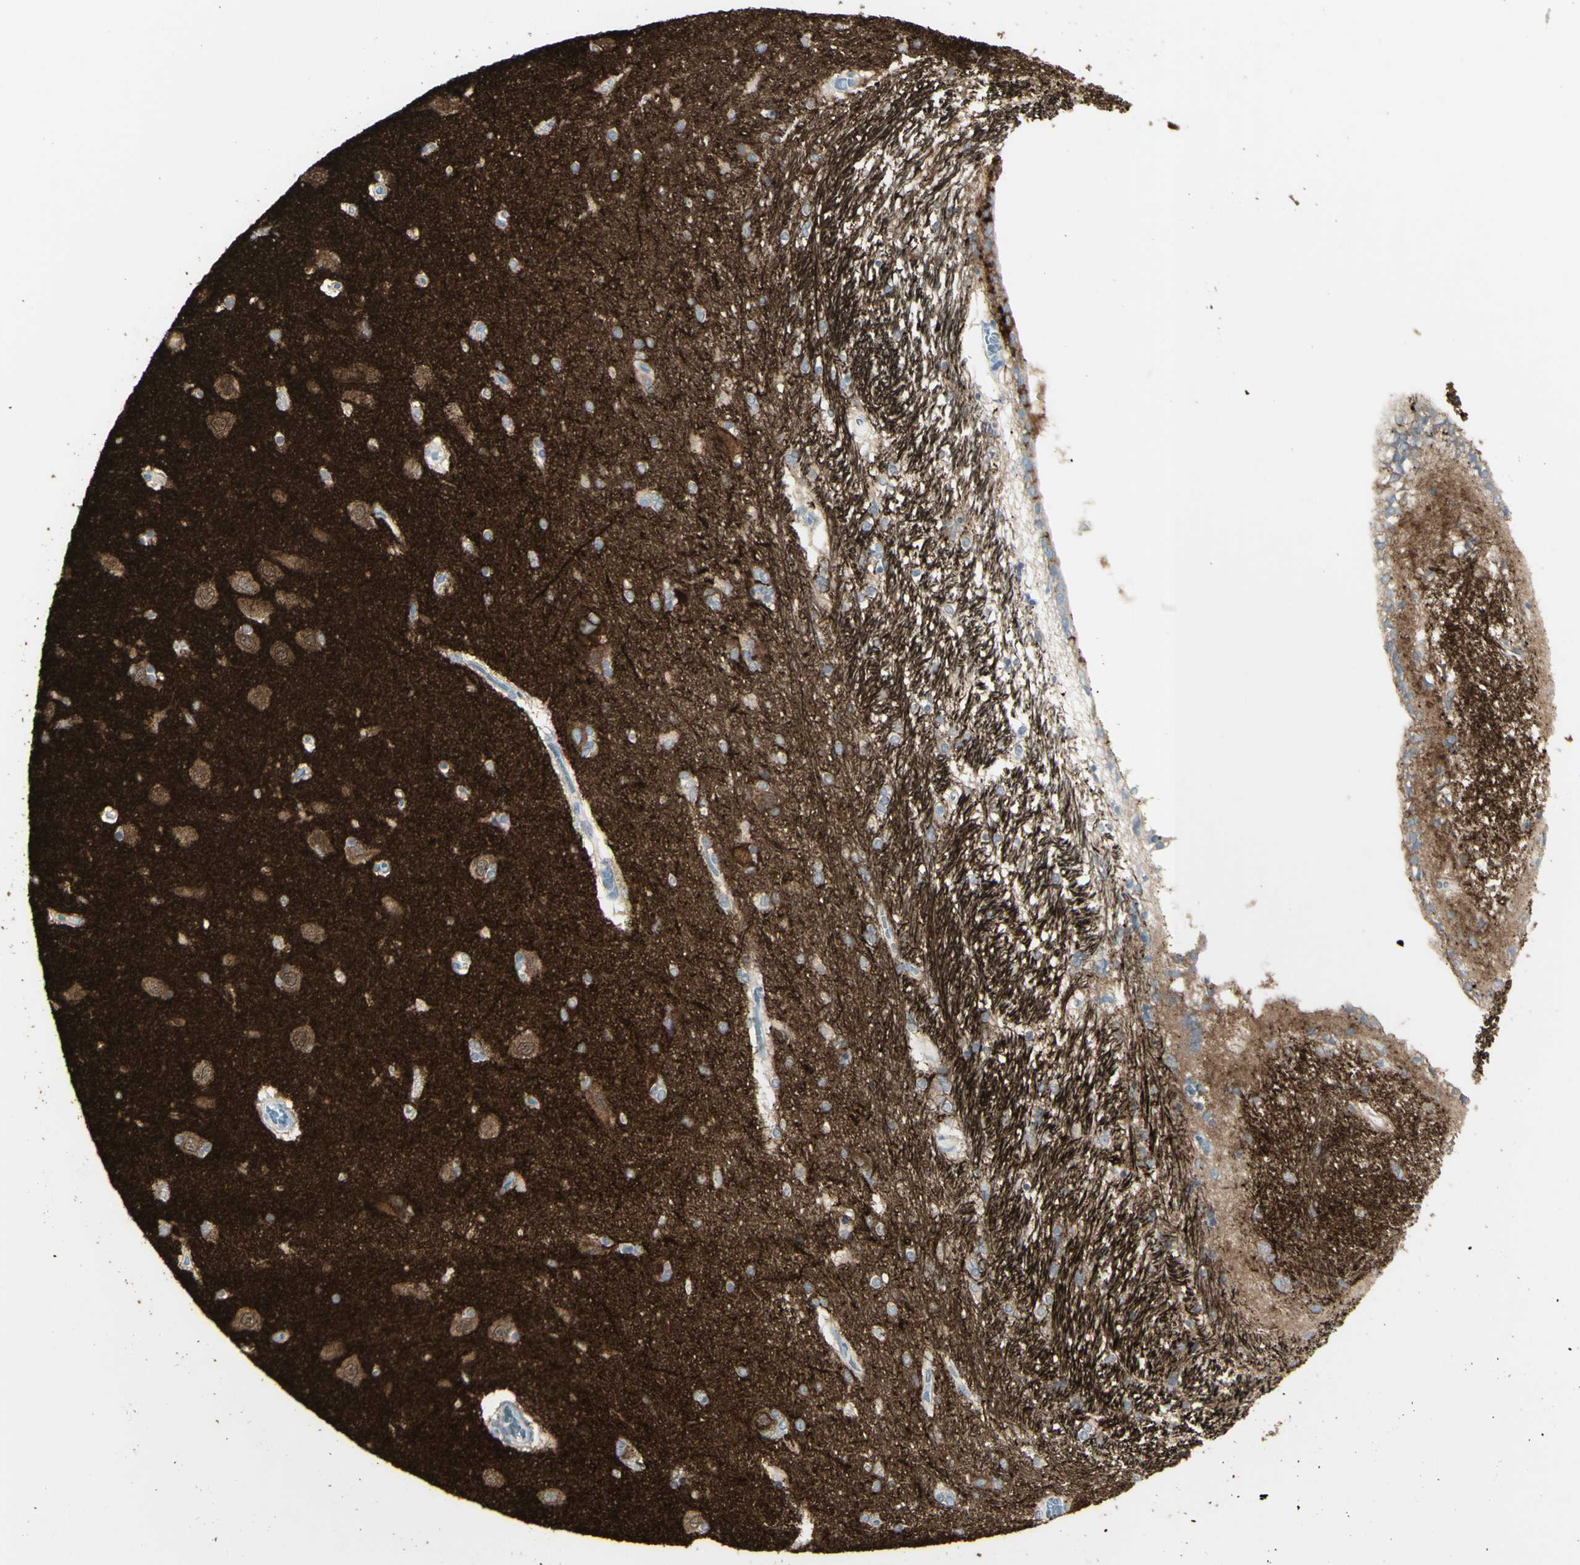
{"staining": {"intensity": "negative", "quantity": "none", "location": "none"}, "tissue": "hippocampus", "cell_type": "Glial cells", "image_type": "normal", "snomed": [{"axis": "morphology", "description": "Normal tissue, NOS"}, {"axis": "topography", "description": "Hippocampus"}], "caption": "An immunohistochemistry (IHC) photomicrograph of normal hippocampus is shown. There is no staining in glial cells of hippocampus.", "gene": "ENSG00000198211", "patient": {"sex": "female", "age": 54}}